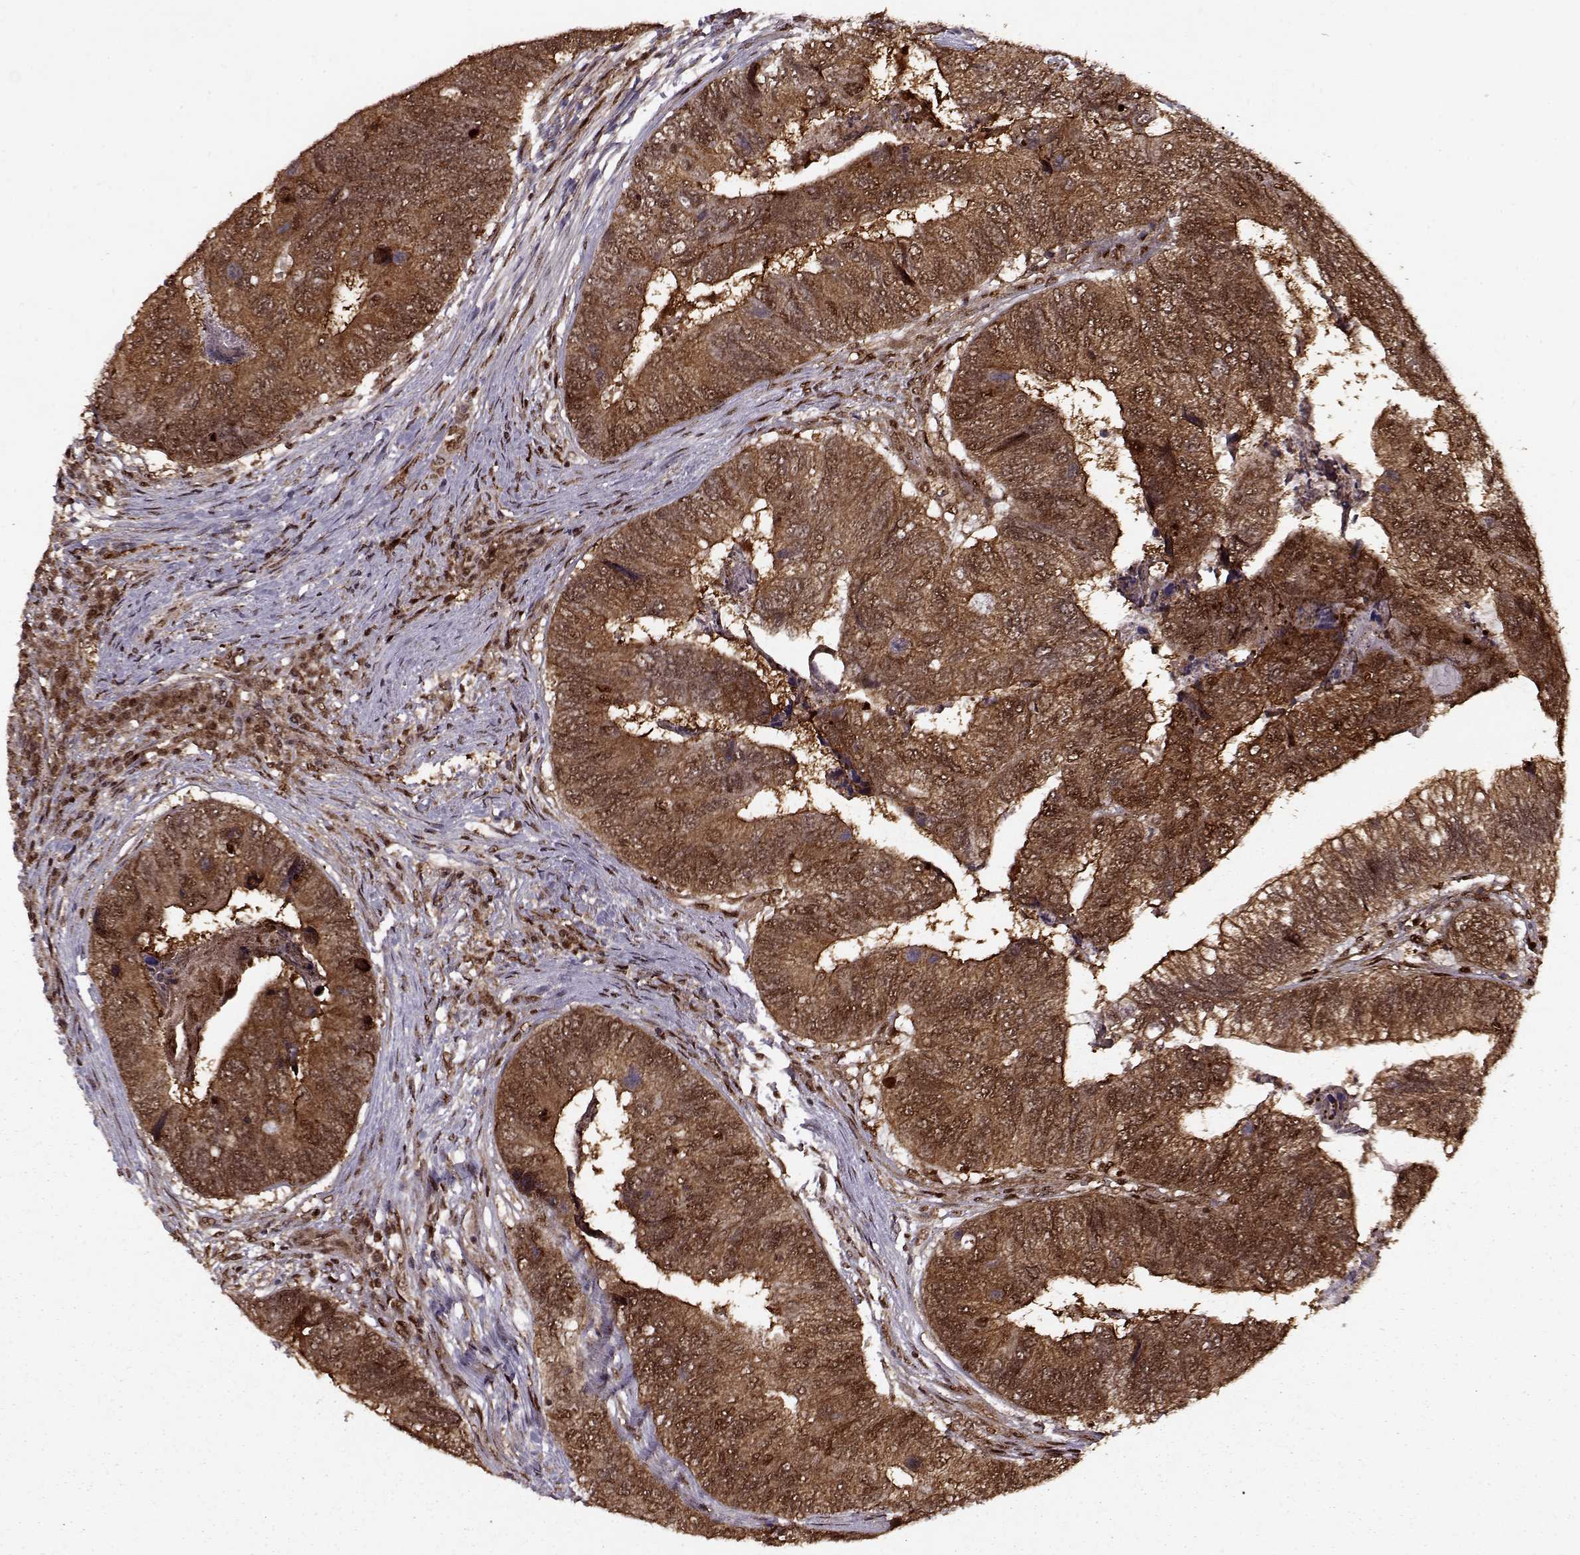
{"staining": {"intensity": "strong", "quantity": ">75%", "location": "cytoplasmic/membranous,nuclear"}, "tissue": "colorectal cancer", "cell_type": "Tumor cells", "image_type": "cancer", "snomed": [{"axis": "morphology", "description": "Adenocarcinoma, NOS"}, {"axis": "topography", "description": "Colon"}], "caption": "About >75% of tumor cells in human colorectal adenocarcinoma display strong cytoplasmic/membranous and nuclear protein staining as visualized by brown immunohistochemical staining.", "gene": "PSMA7", "patient": {"sex": "female", "age": 67}}